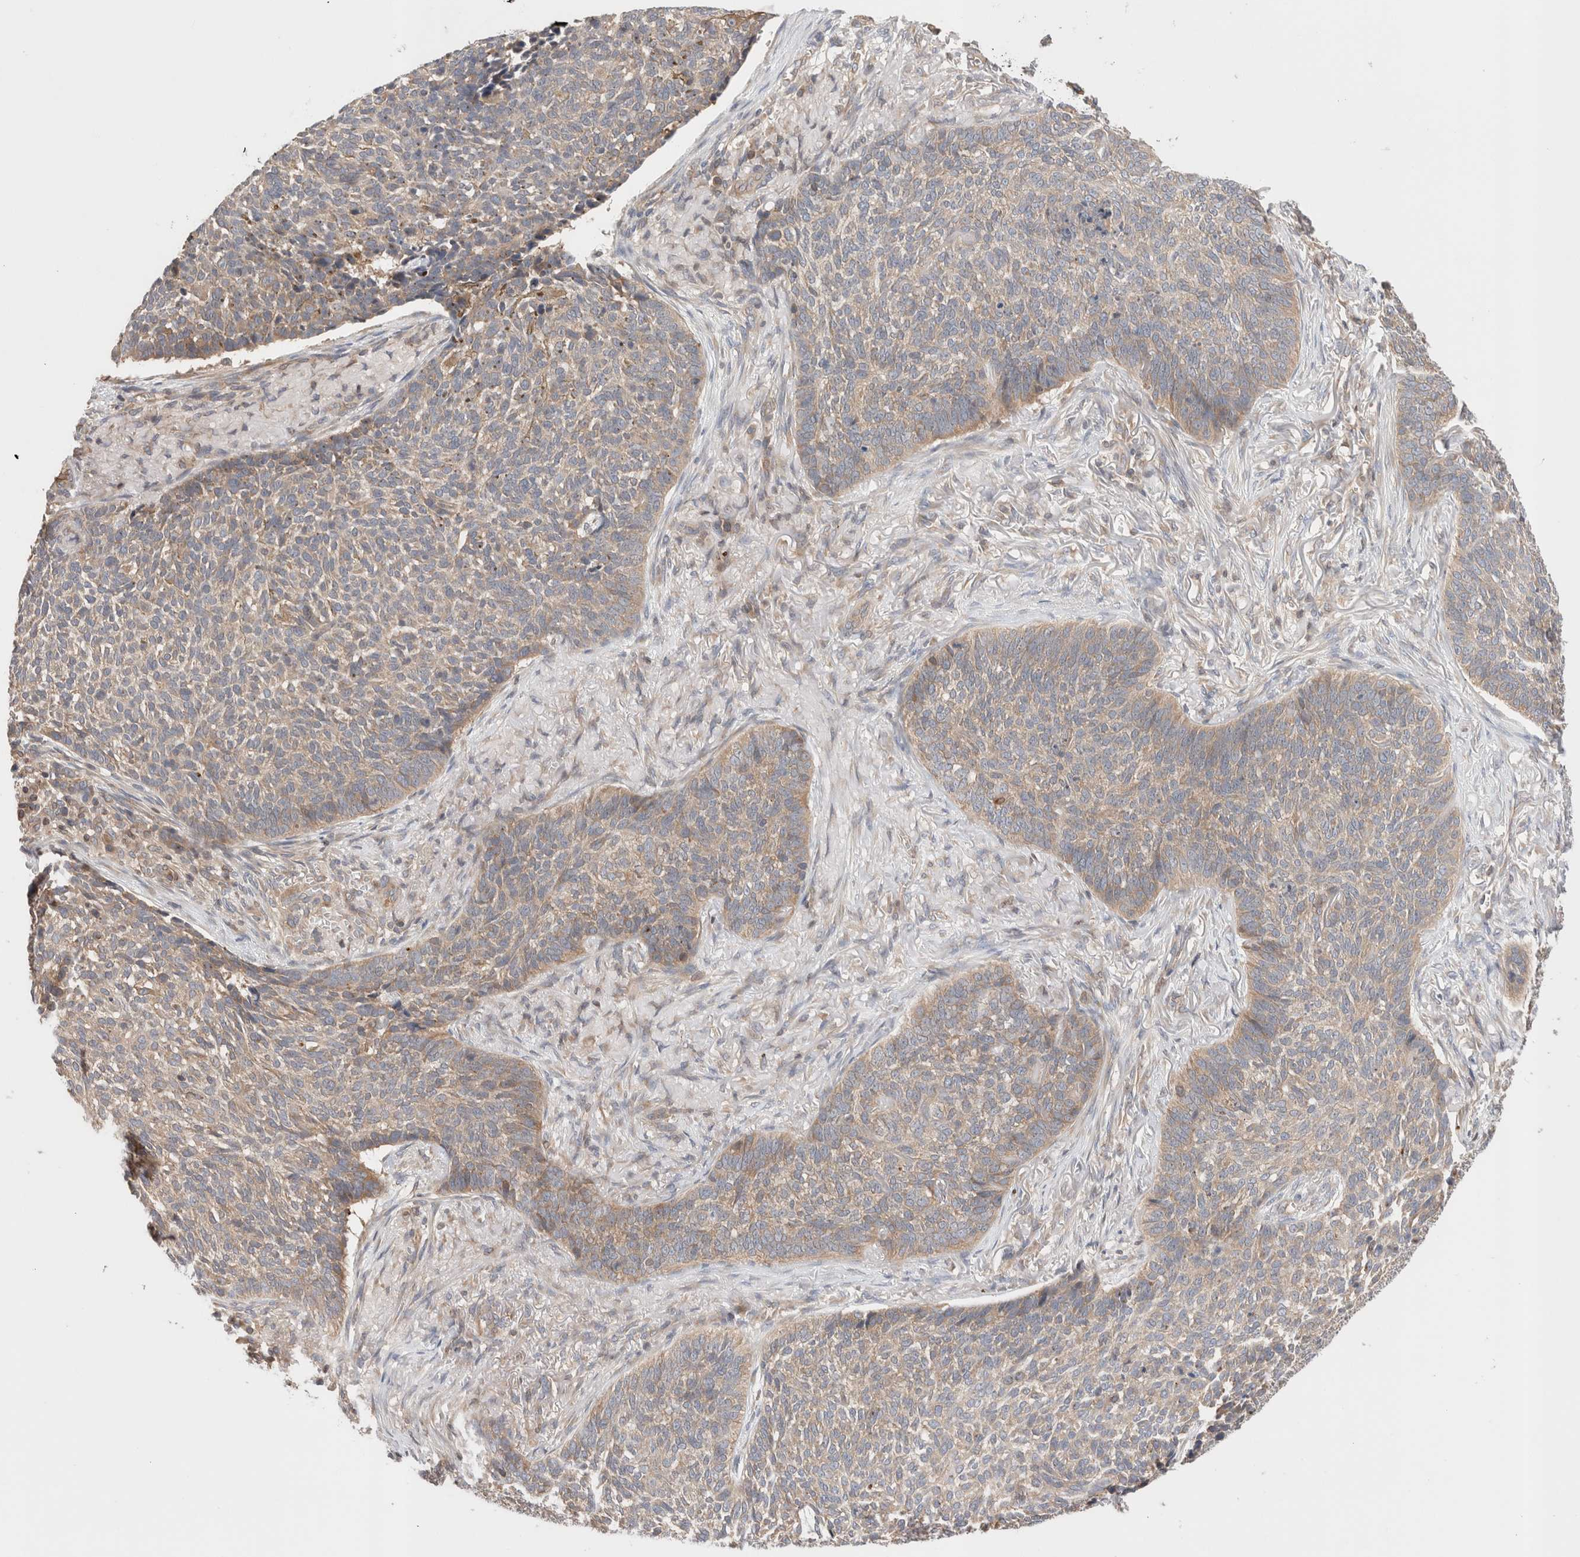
{"staining": {"intensity": "weak", "quantity": "25%-75%", "location": "cytoplasmic/membranous"}, "tissue": "skin cancer", "cell_type": "Tumor cells", "image_type": "cancer", "snomed": [{"axis": "morphology", "description": "Basal cell carcinoma"}, {"axis": "topography", "description": "Skin"}], "caption": "Immunohistochemical staining of skin cancer demonstrates low levels of weak cytoplasmic/membranous positivity in about 25%-75% of tumor cells.", "gene": "SIKE1", "patient": {"sex": "male", "age": 85}}